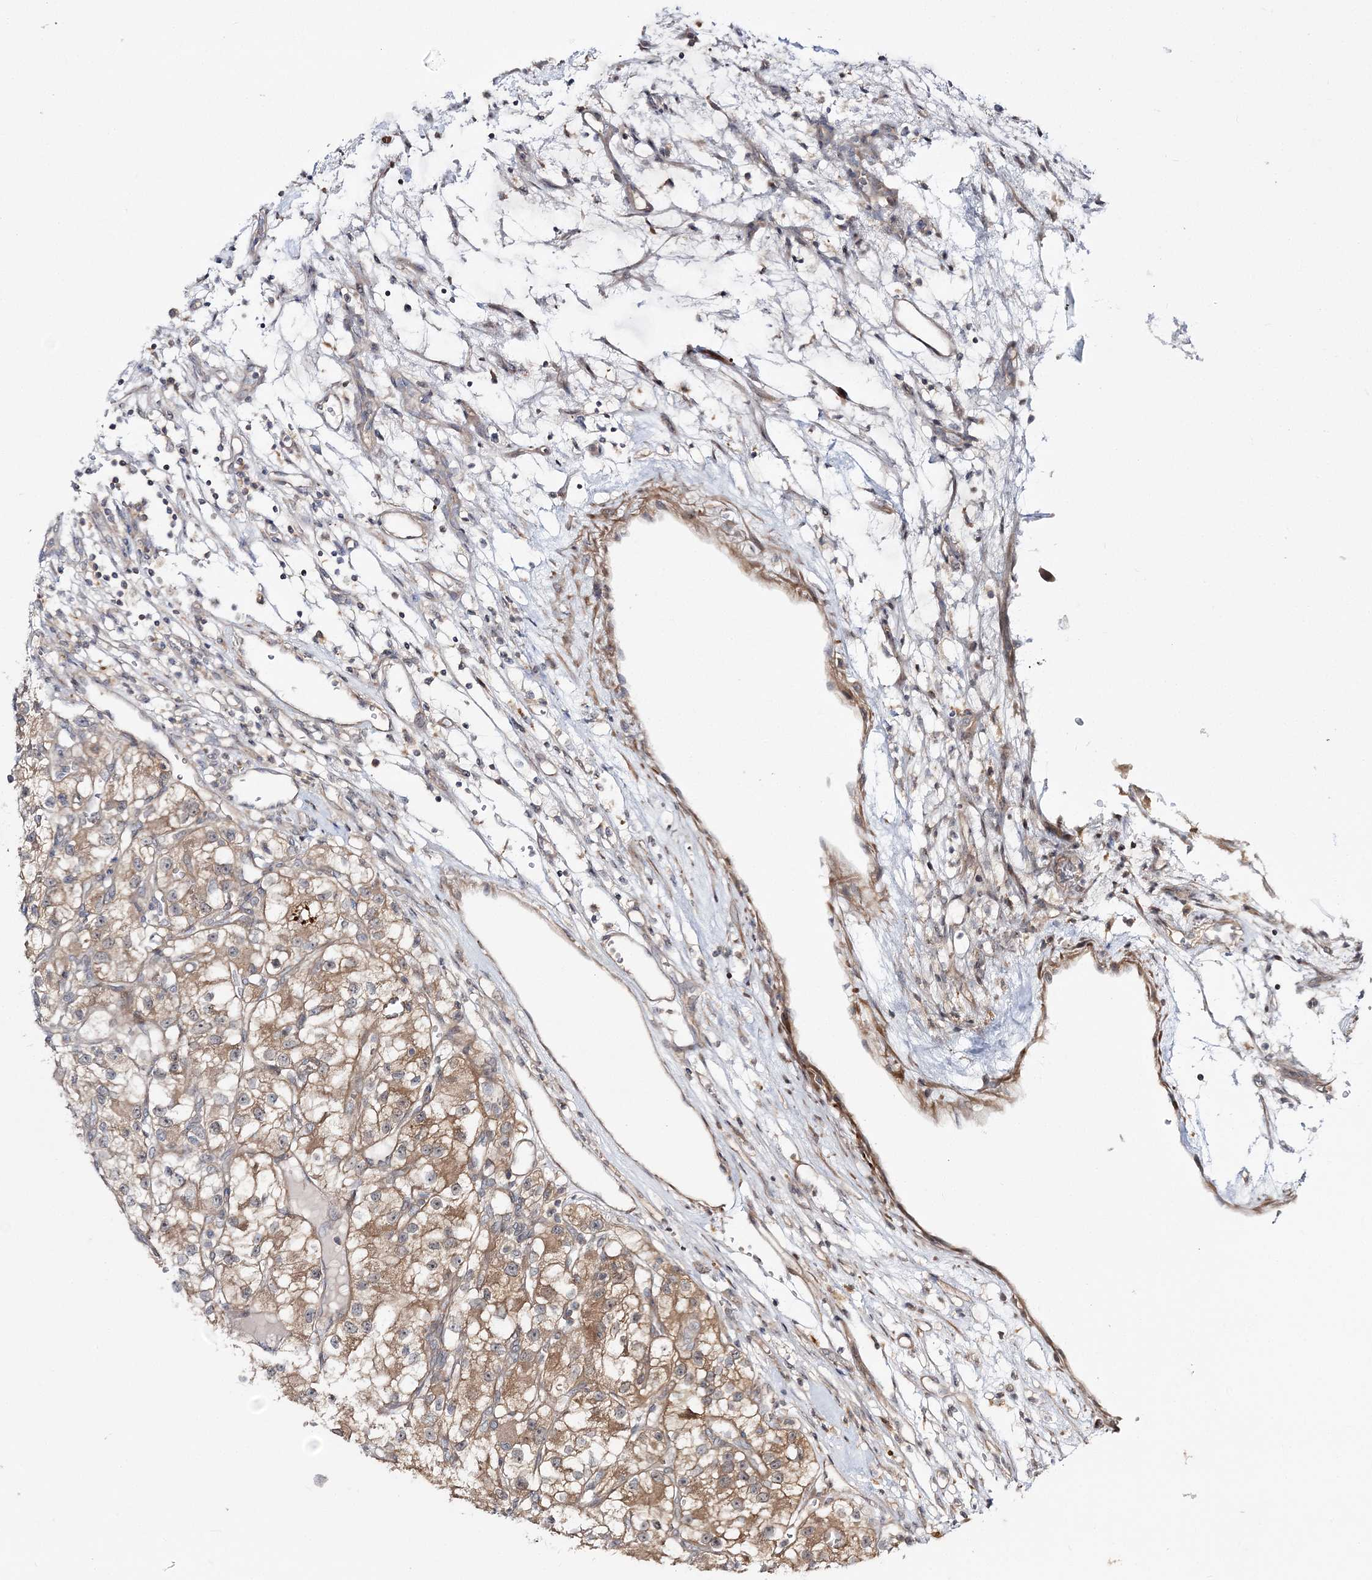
{"staining": {"intensity": "moderate", "quantity": "25%-75%", "location": "cytoplasmic/membranous"}, "tissue": "renal cancer", "cell_type": "Tumor cells", "image_type": "cancer", "snomed": [{"axis": "morphology", "description": "Adenocarcinoma, NOS"}, {"axis": "topography", "description": "Kidney"}], "caption": "An image of renal cancer stained for a protein demonstrates moderate cytoplasmic/membranous brown staining in tumor cells.", "gene": "MOCS2", "patient": {"sex": "female", "age": 57}}